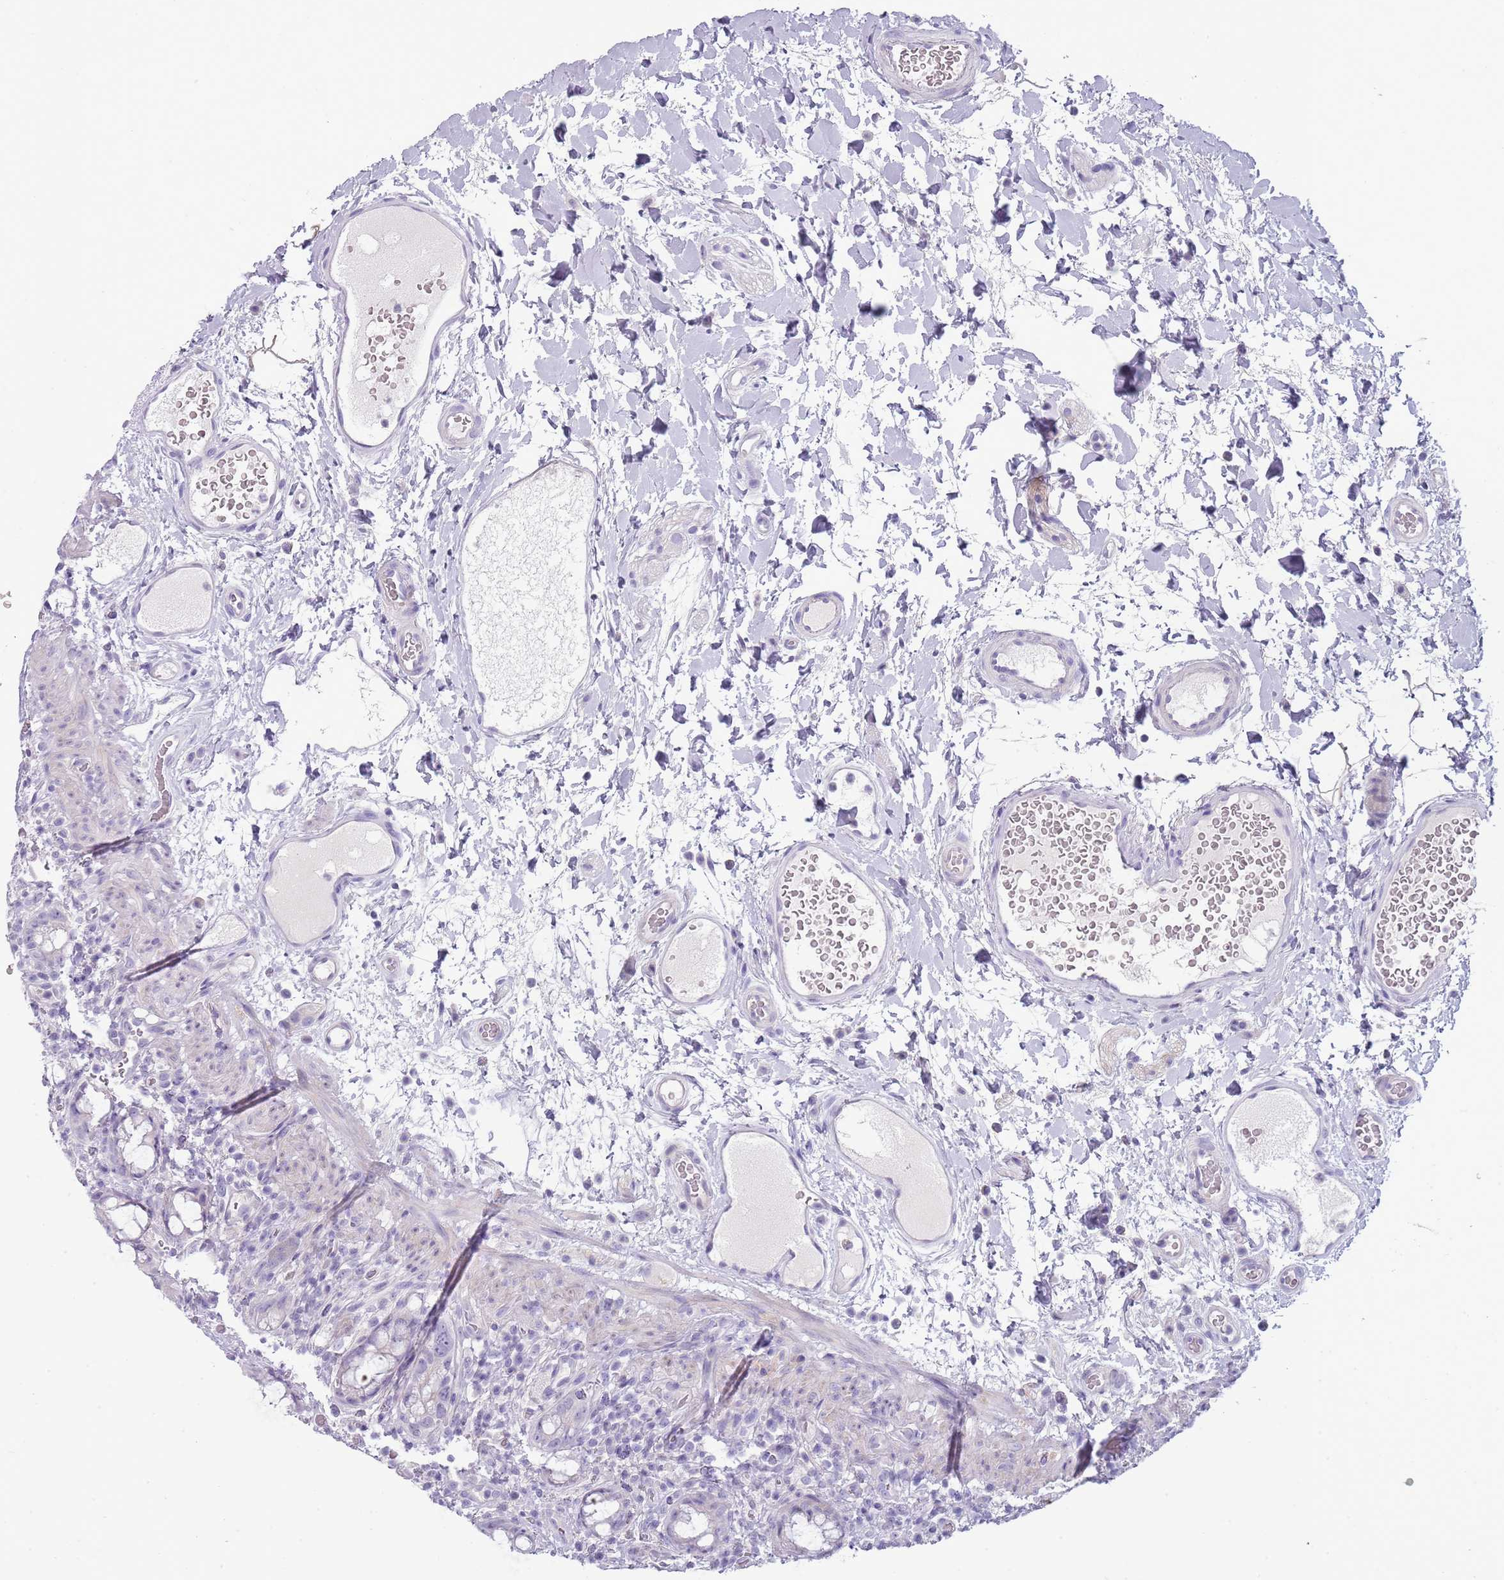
{"staining": {"intensity": "negative", "quantity": "none", "location": "none"}, "tissue": "rectum", "cell_type": "Glandular cells", "image_type": "normal", "snomed": [{"axis": "morphology", "description": "Normal tissue, NOS"}, {"axis": "topography", "description": "Rectum"}], "caption": "This is a histopathology image of IHC staining of benign rectum, which shows no staining in glandular cells.", "gene": "ENSG00000271254", "patient": {"sex": "female", "age": 57}}